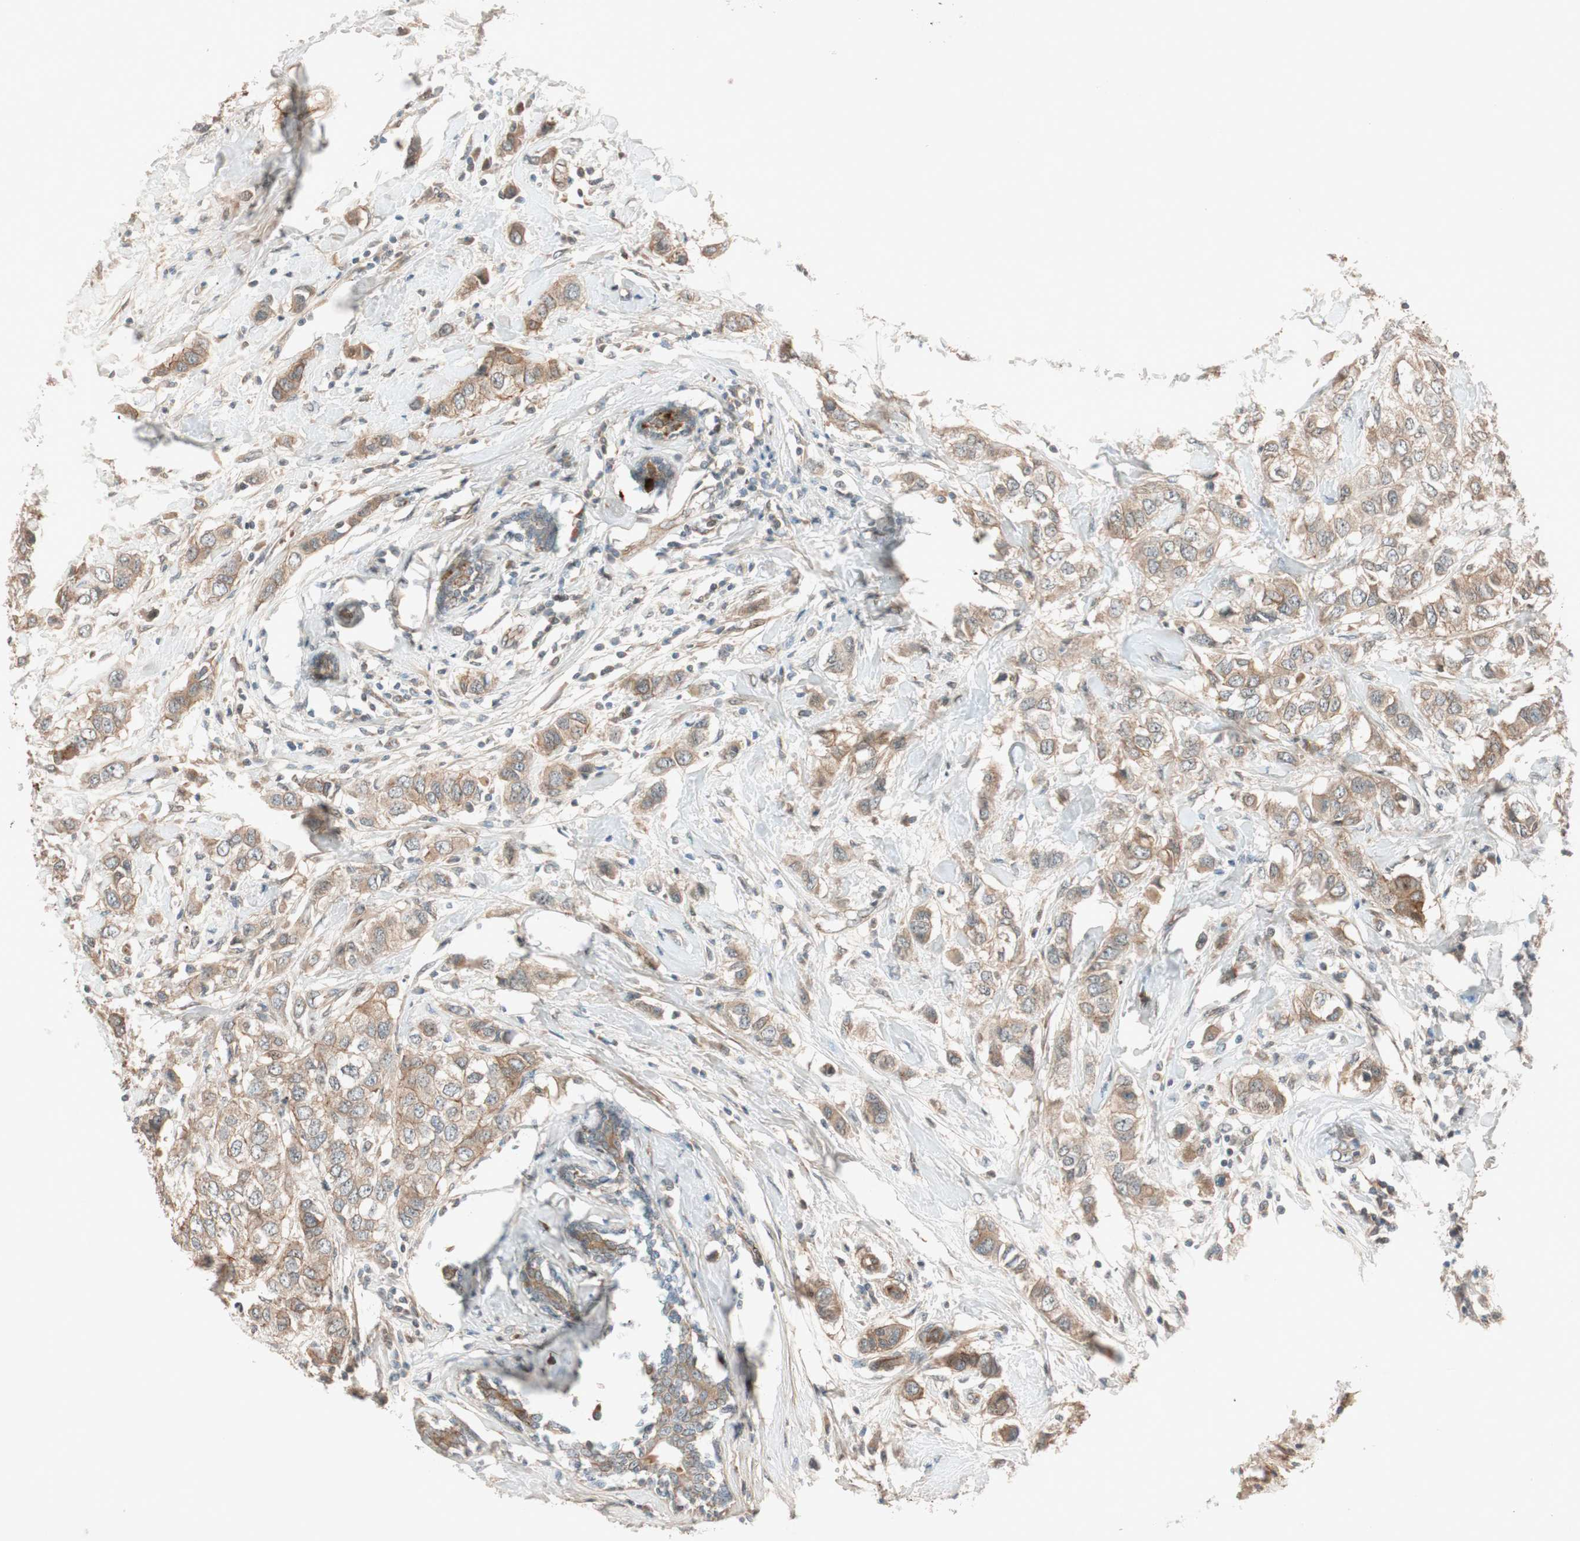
{"staining": {"intensity": "weak", "quantity": ">75%", "location": "cytoplasmic/membranous"}, "tissue": "breast cancer", "cell_type": "Tumor cells", "image_type": "cancer", "snomed": [{"axis": "morphology", "description": "Duct carcinoma"}, {"axis": "topography", "description": "Breast"}], "caption": "Tumor cells exhibit low levels of weak cytoplasmic/membranous staining in about >75% of cells in human breast cancer (invasive ductal carcinoma).", "gene": "EPHA6", "patient": {"sex": "female", "age": 50}}